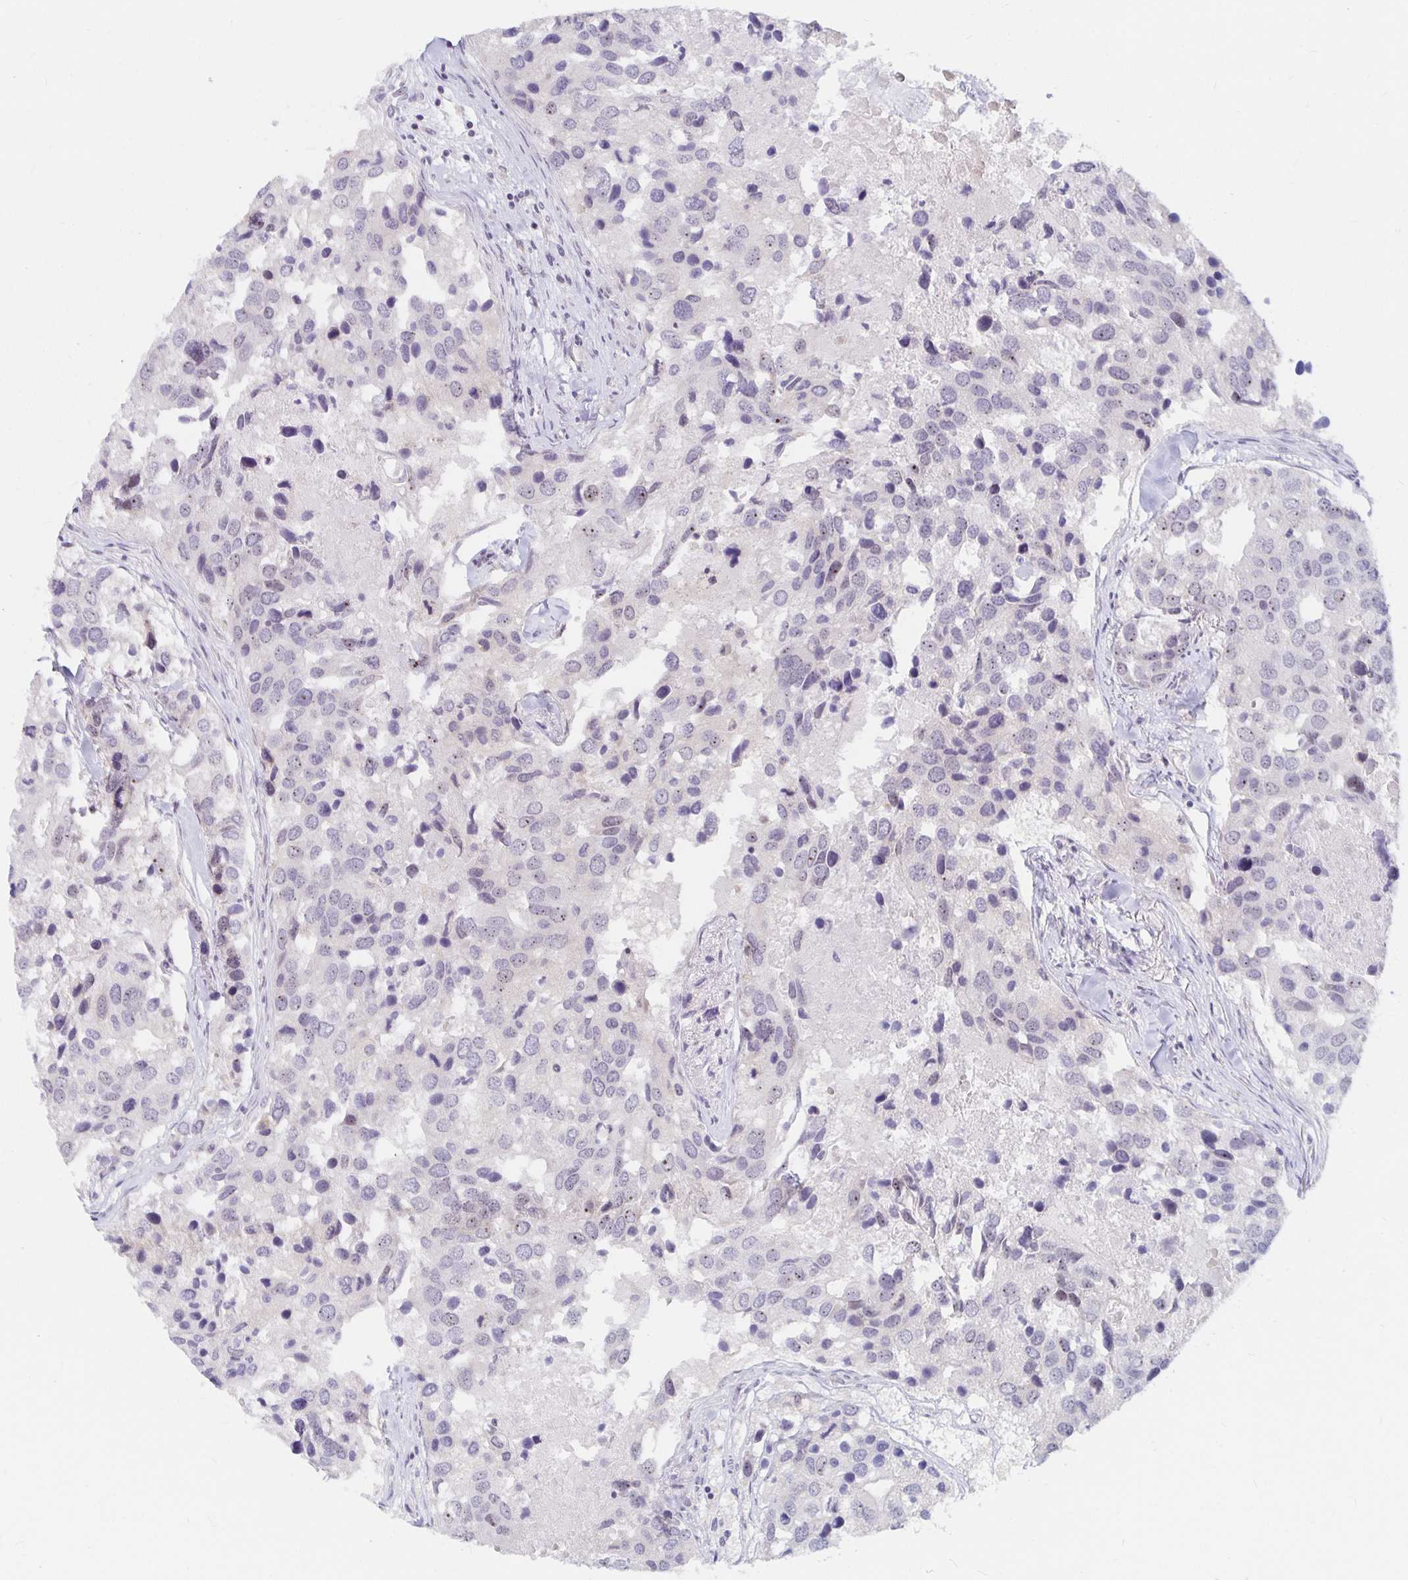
{"staining": {"intensity": "weak", "quantity": "<25%", "location": "nuclear"}, "tissue": "breast cancer", "cell_type": "Tumor cells", "image_type": "cancer", "snomed": [{"axis": "morphology", "description": "Duct carcinoma"}, {"axis": "topography", "description": "Breast"}], "caption": "A histopathology image of human breast cancer is negative for staining in tumor cells.", "gene": "NUP85", "patient": {"sex": "female", "age": 83}}